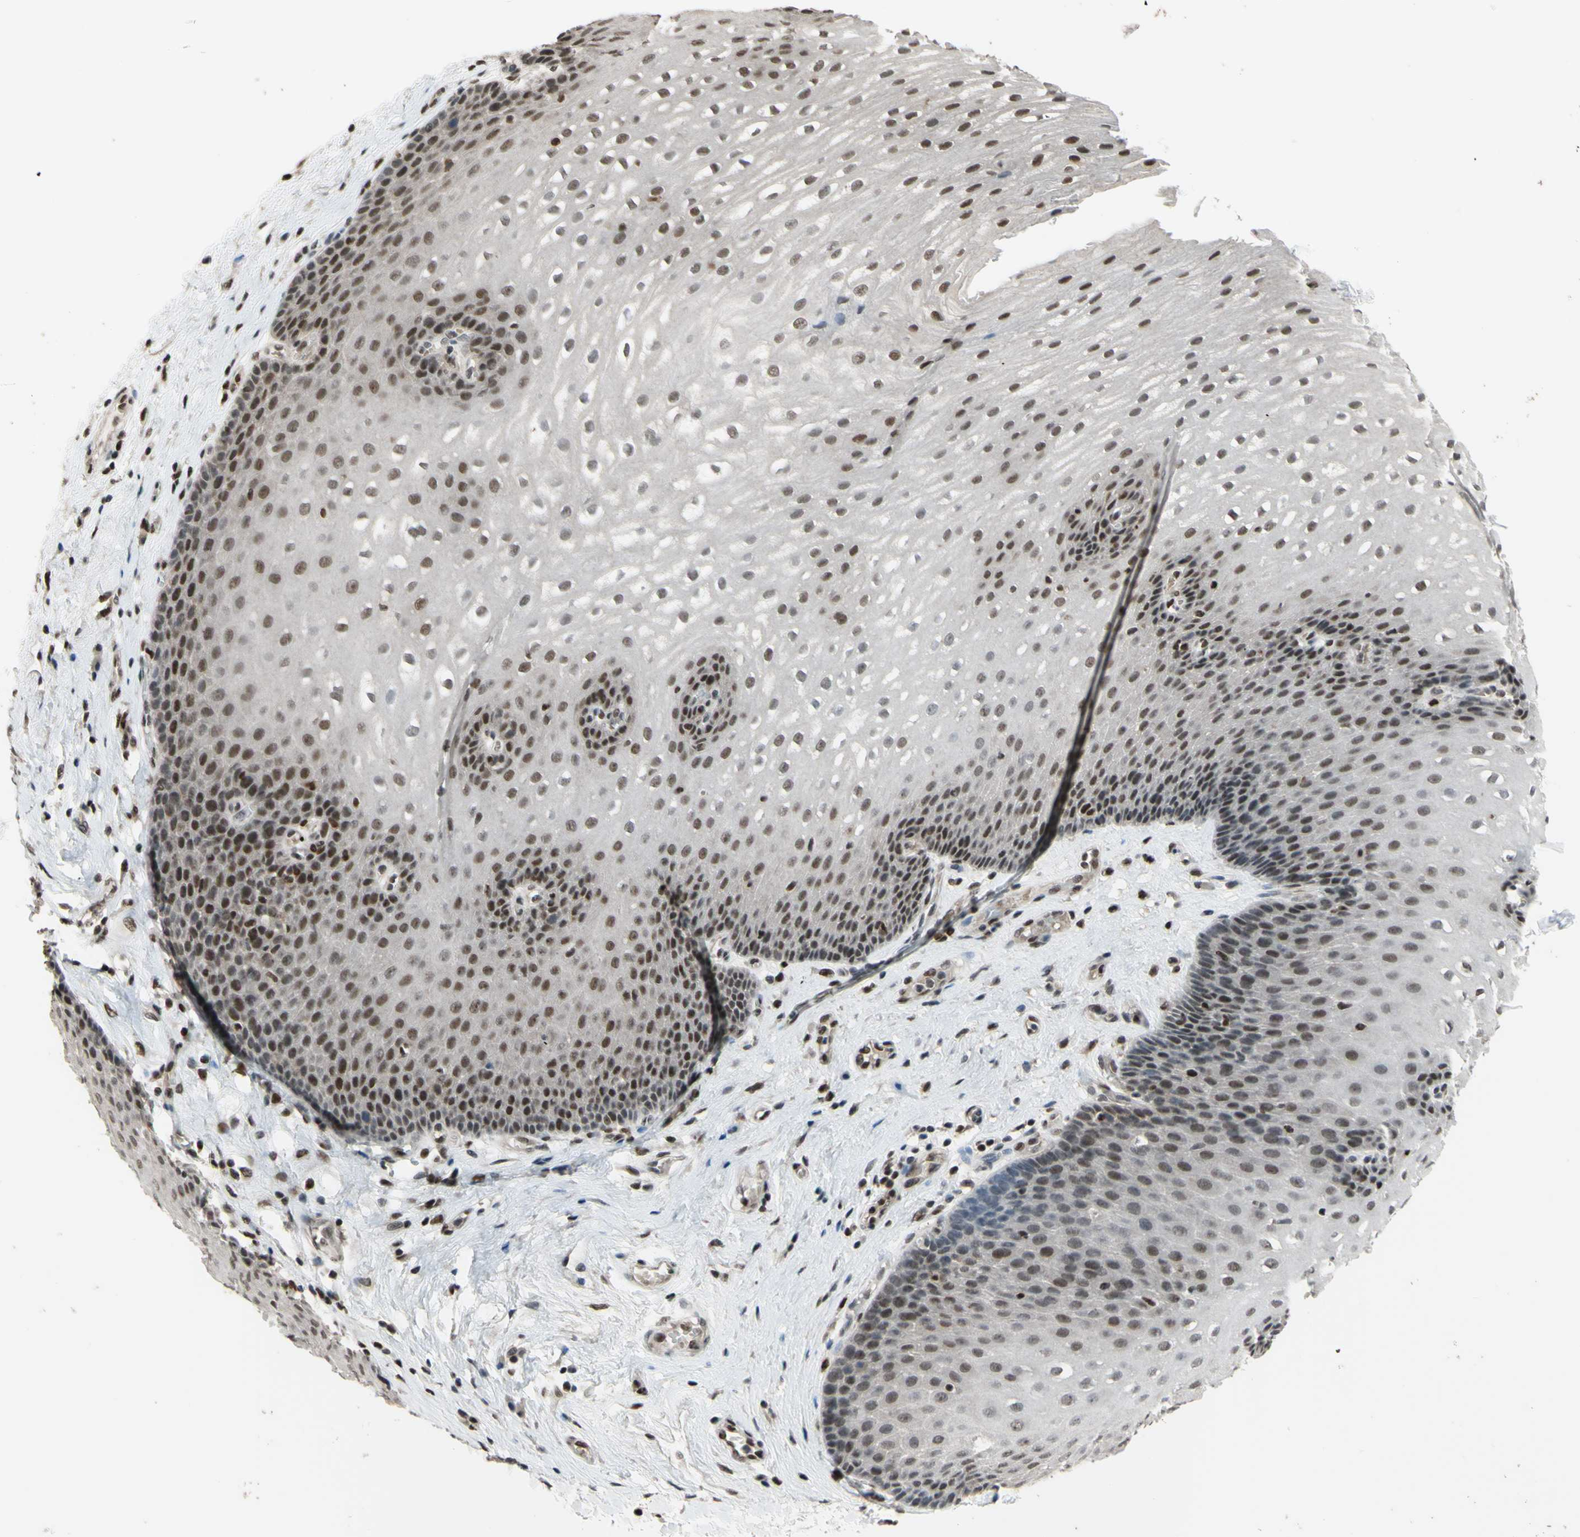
{"staining": {"intensity": "moderate", "quantity": ">75%", "location": "cytoplasmic/membranous,nuclear"}, "tissue": "esophagus", "cell_type": "Squamous epithelial cells", "image_type": "normal", "snomed": [{"axis": "morphology", "description": "Normal tissue, NOS"}, {"axis": "topography", "description": "Esophagus"}], "caption": "Immunohistochemistry (IHC) (DAB) staining of normal human esophagus reveals moderate cytoplasmic/membranous,nuclear protein expression in about >75% of squamous epithelial cells. The staining is performed using DAB (3,3'-diaminobenzidine) brown chromogen to label protein expression. The nuclei are counter-stained blue using hematoxylin.", "gene": "FKBP5", "patient": {"sex": "male", "age": 48}}